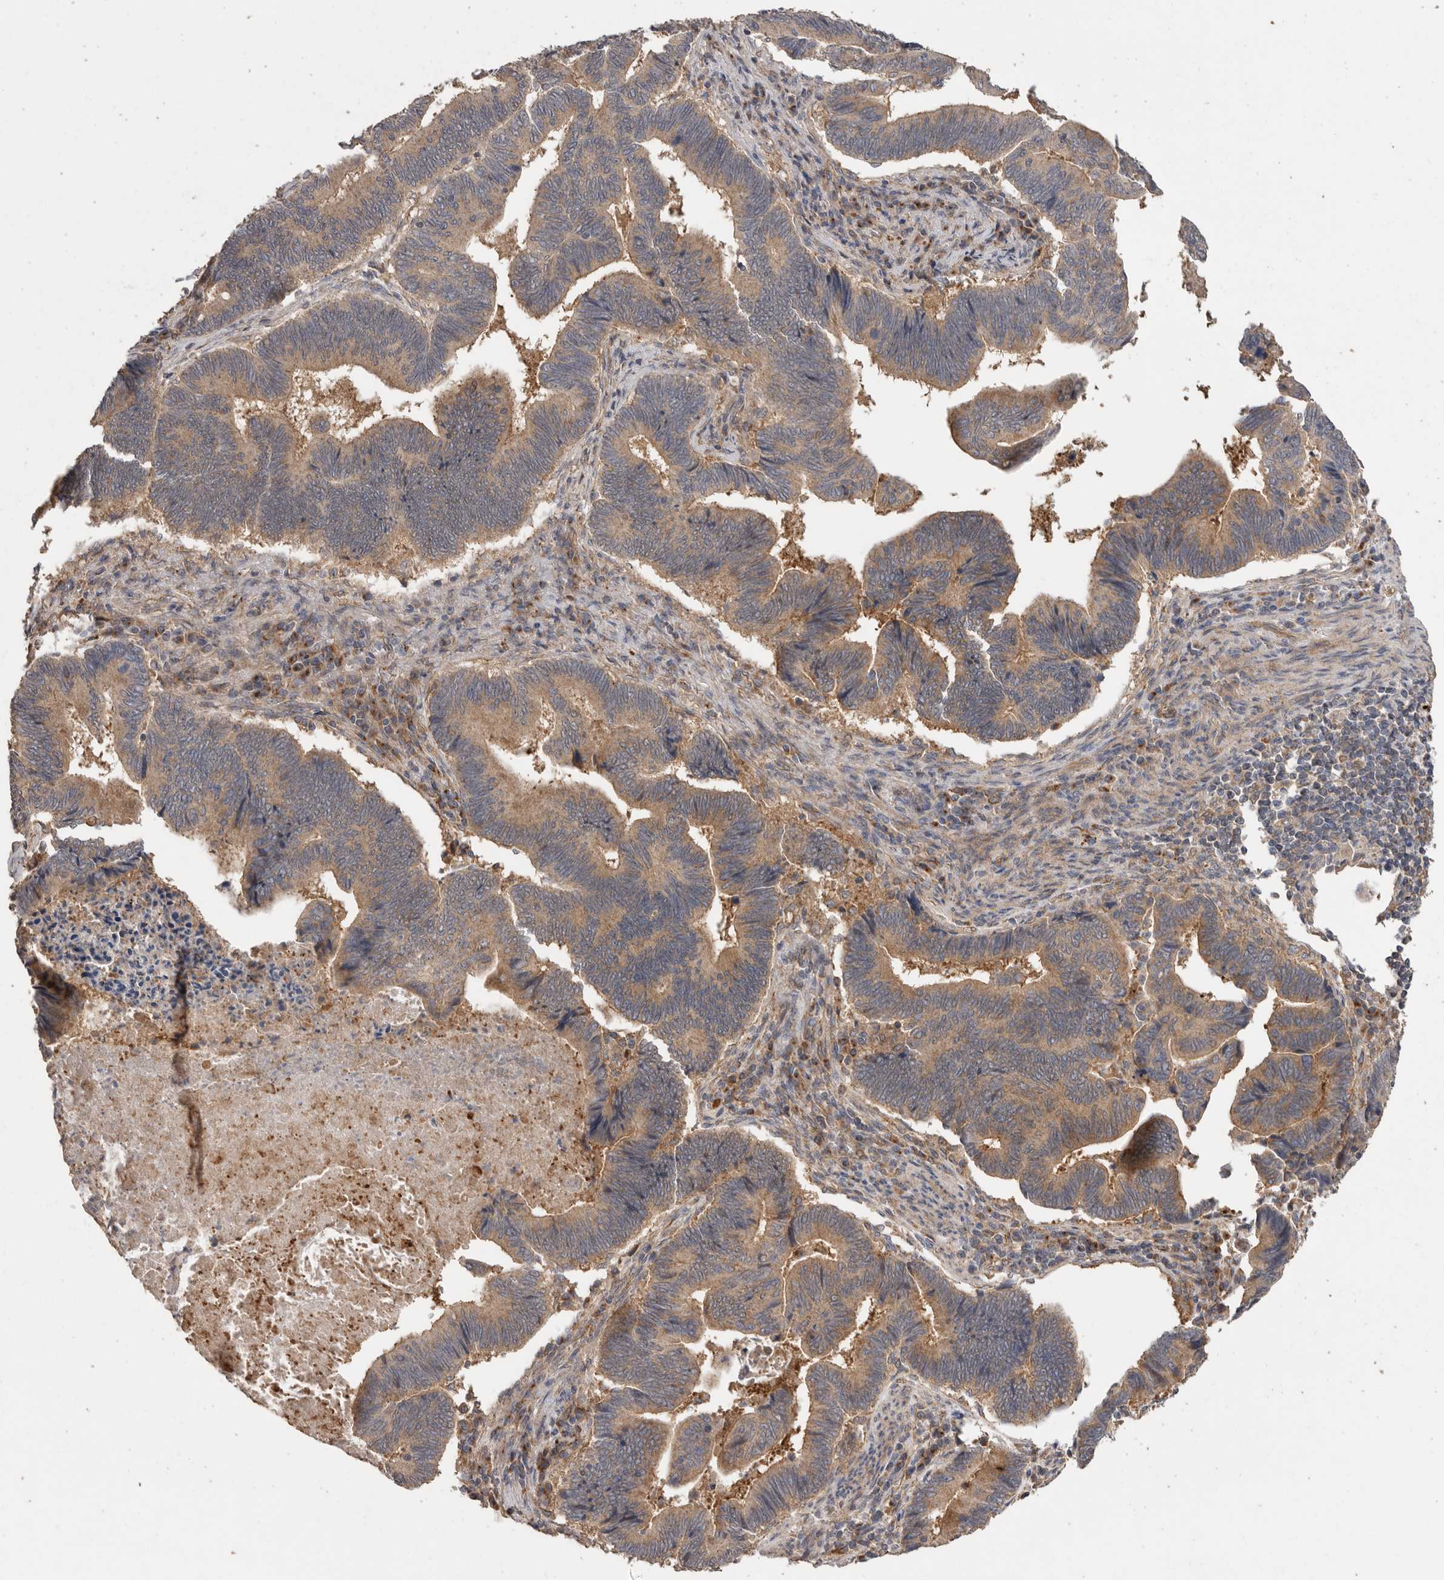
{"staining": {"intensity": "moderate", "quantity": ">75%", "location": "cytoplasmic/membranous"}, "tissue": "pancreatic cancer", "cell_type": "Tumor cells", "image_type": "cancer", "snomed": [{"axis": "morphology", "description": "Adenocarcinoma, NOS"}, {"axis": "topography", "description": "Pancreas"}], "caption": "Protein staining demonstrates moderate cytoplasmic/membranous staining in approximately >75% of tumor cells in pancreatic adenocarcinoma. (brown staining indicates protein expression, while blue staining denotes nuclei).", "gene": "PODXL2", "patient": {"sex": "female", "age": 70}}